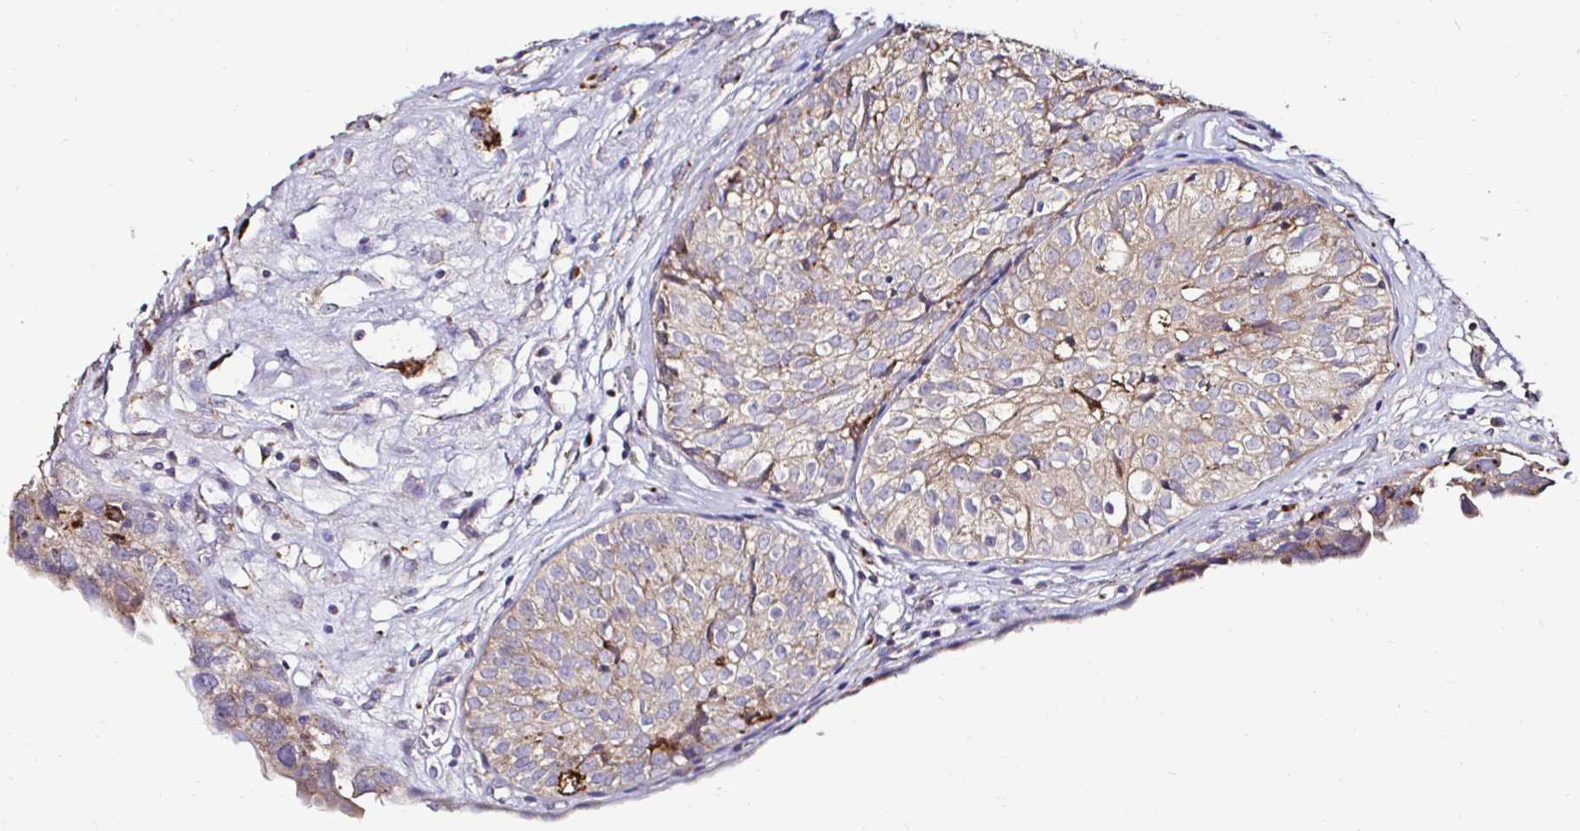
{"staining": {"intensity": "weak", "quantity": ">75%", "location": "cytoplasmic/membranous"}, "tissue": "renal cancer", "cell_type": "Tumor cells", "image_type": "cancer", "snomed": [{"axis": "morphology", "description": "Adenocarcinoma, NOS"}, {"axis": "topography", "description": "Urinary bladder"}], "caption": "High-magnification brightfield microscopy of renal adenocarcinoma stained with DAB (brown) and counterstained with hematoxylin (blue). tumor cells exhibit weak cytoplasmic/membranous positivity is identified in approximately>75% of cells. Immunohistochemistry stains the protein in brown and the nuclei are stained blue.", "gene": "GALNS", "patient": {"sex": "male", "age": 61}}